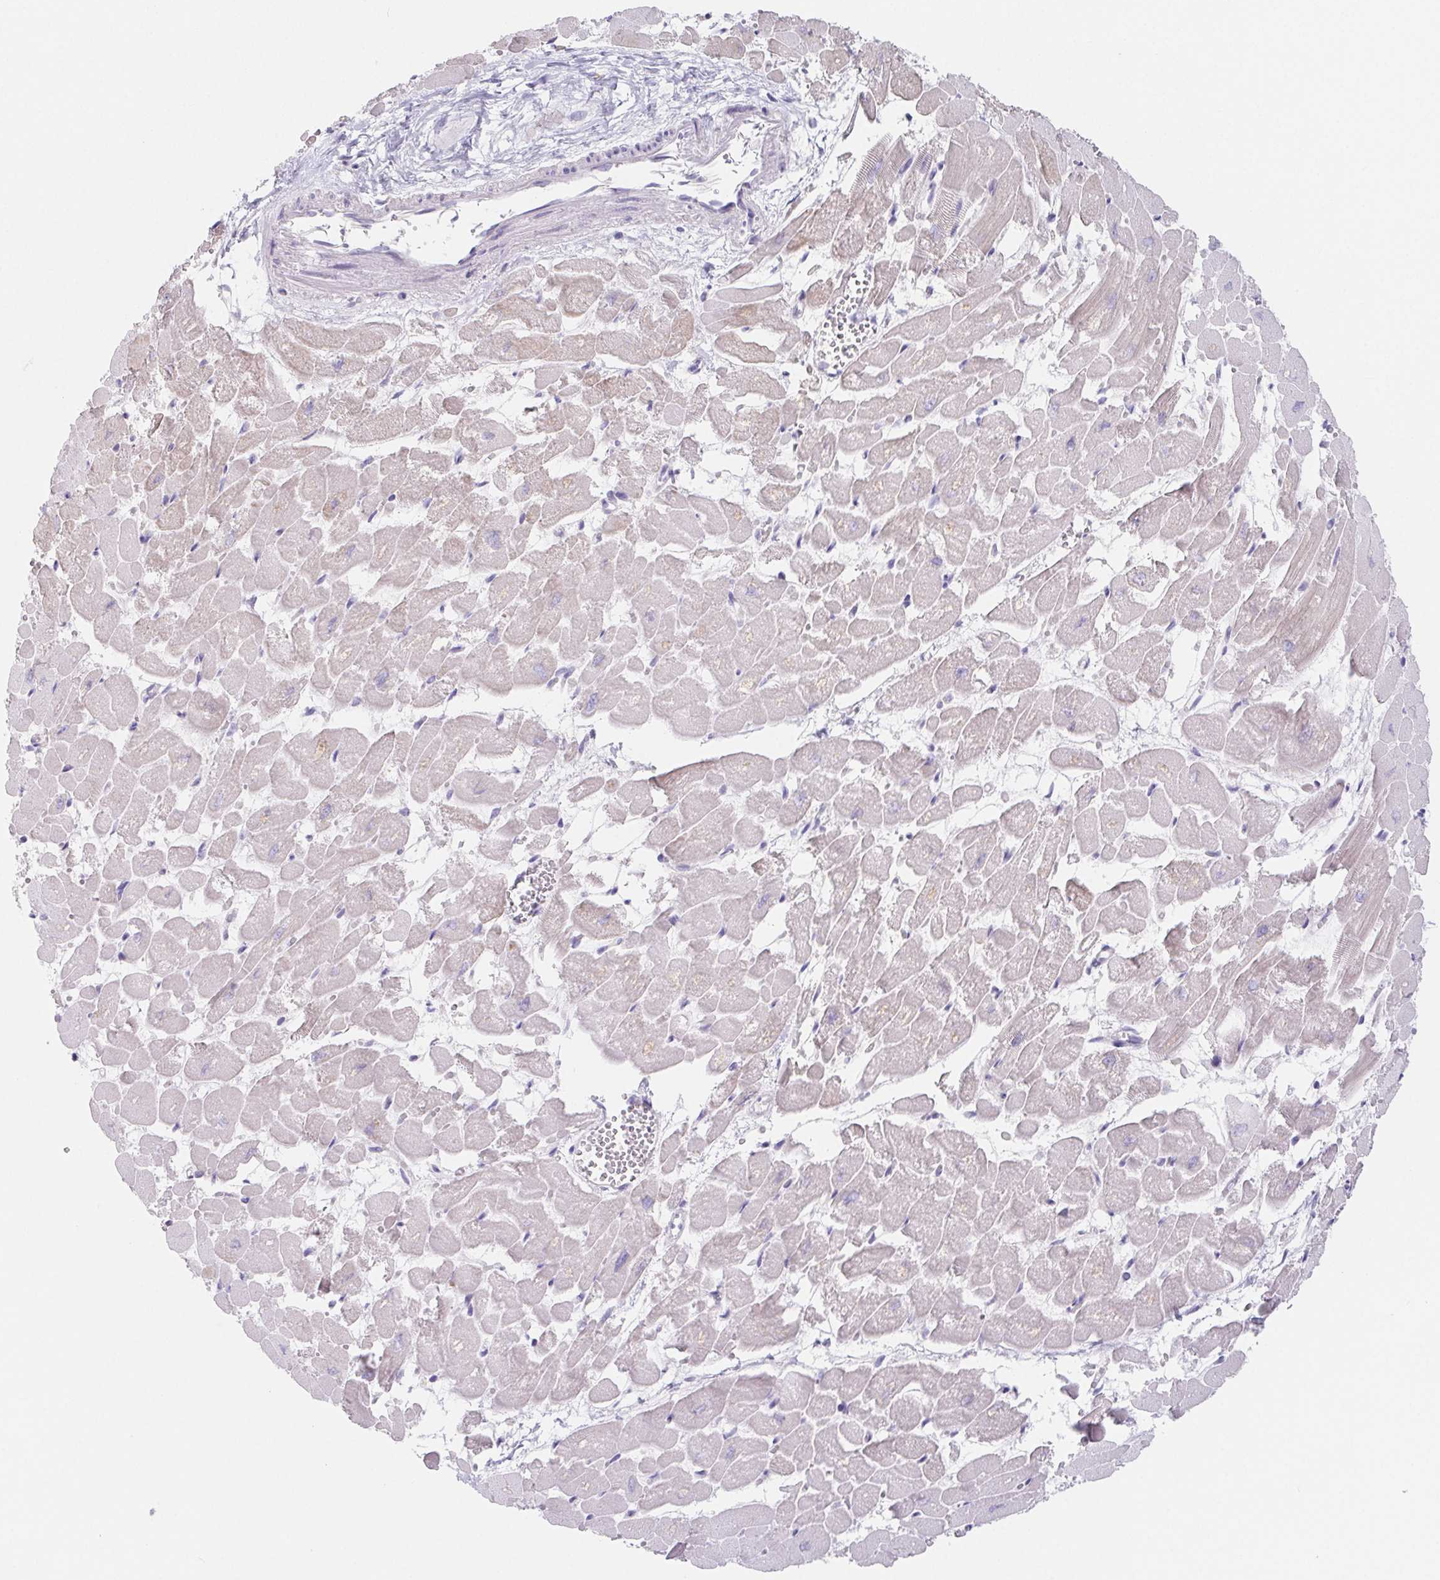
{"staining": {"intensity": "weak", "quantity": "<25%", "location": "cytoplasmic/membranous"}, "tissue": "heart muscle", "cell_type": "Cardiomyocytes", "image_type": "normal", "snomed": [{"axis": "morphology", "description": "Normal tissue, NOS"}, {"axis": "topography", "description": "Heart"}], "caption": "Immunohistochemistry (IHC) photomicrograph of normal heart muscle: human heart muscle stained with DAB reveals no significant protein positivity in cardiomyocytes.", "gene": "HDGFL1", "patient": {"sex": "female", "age": 52}}